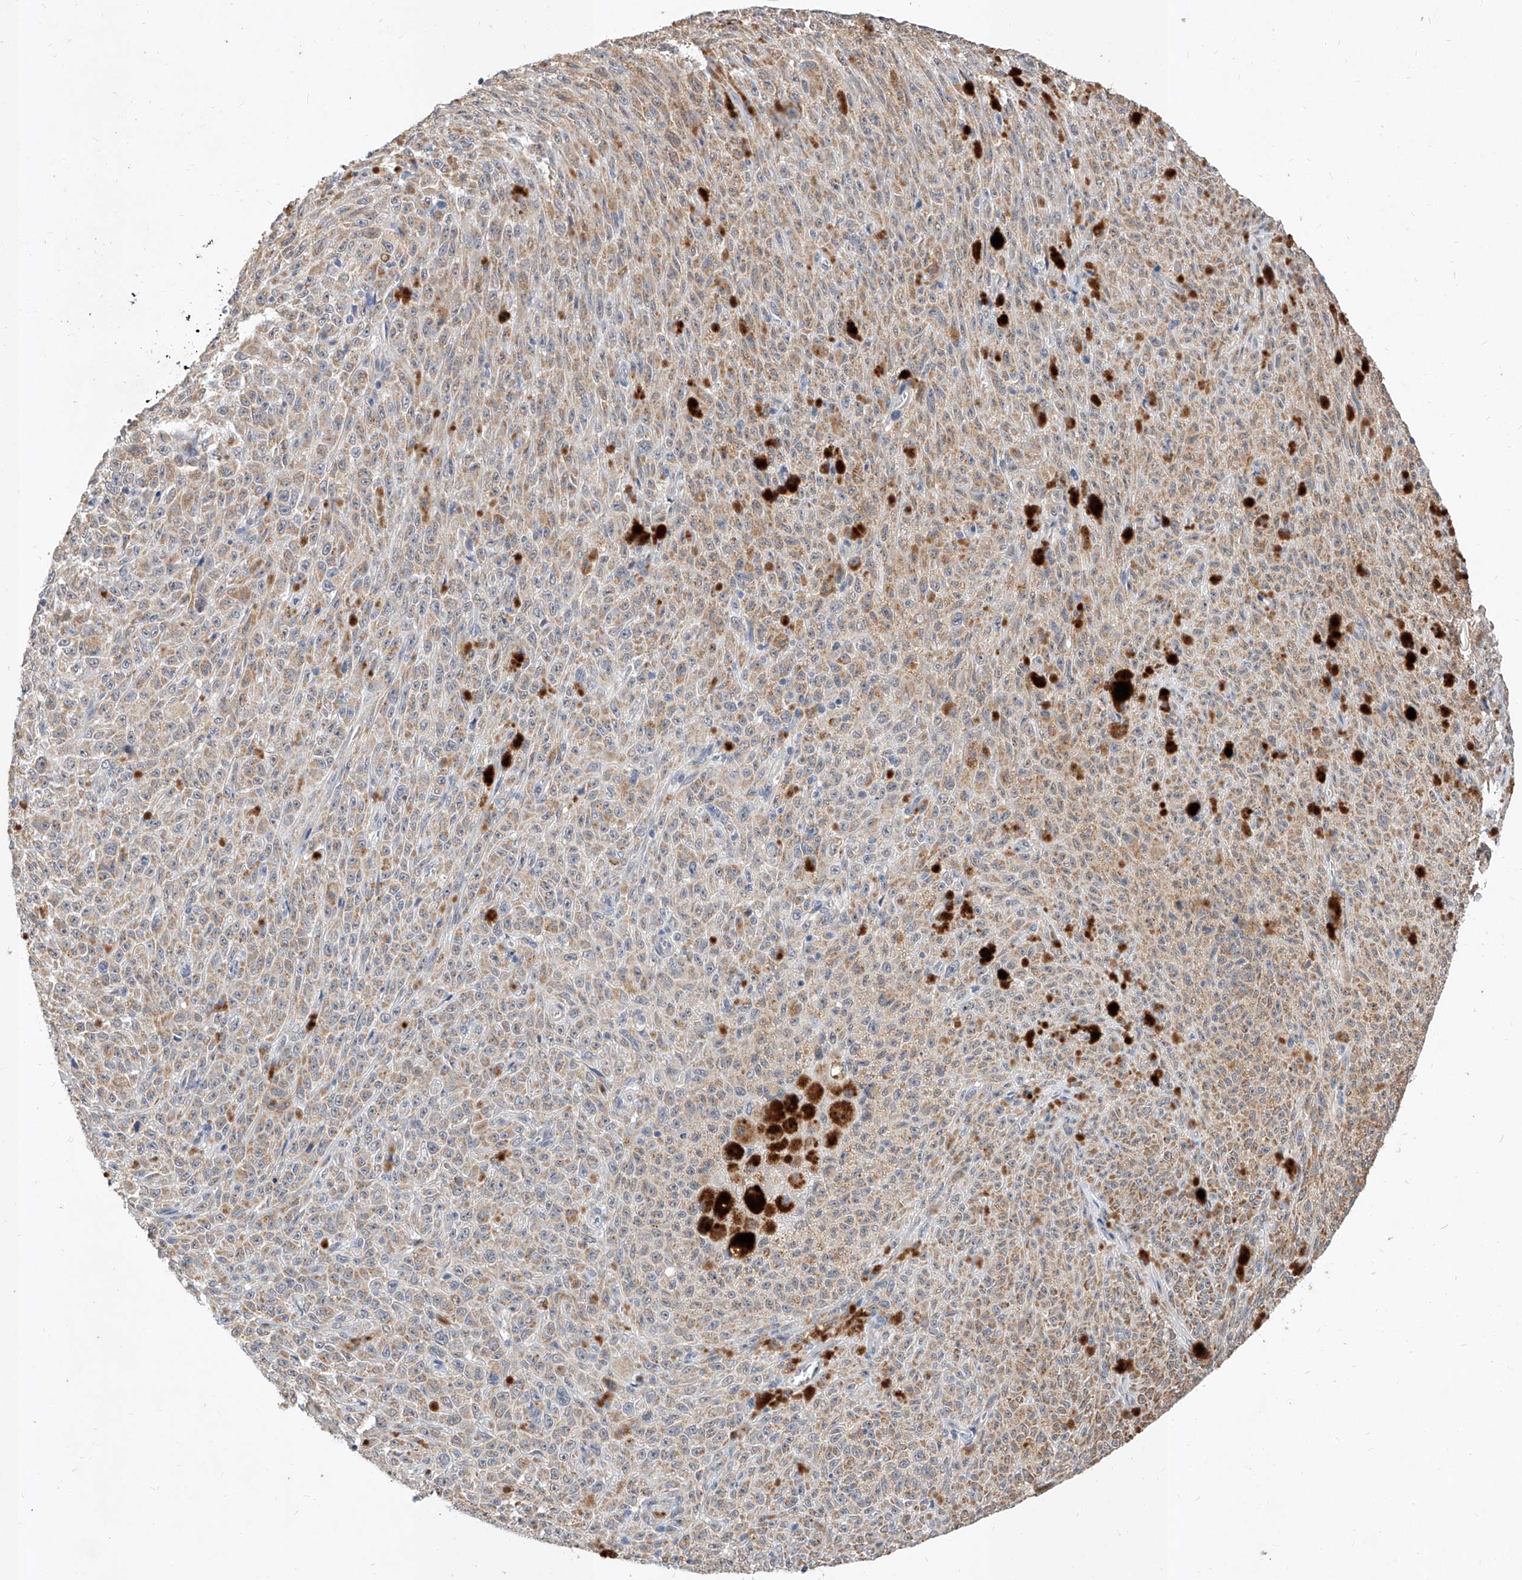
{"staining": {"intensity": "weak", "quantity": ">75%", "location": "cytoplasmic/membranous"}, "tissue": "melanoma", "cell_type": "Tumor cells", "image_type": "cancer", "snomed": [{"axis": "morphology", "description": "Malignant melanoma, NOS"}, {"axis": "topography", "description": "Skin"}], "caption": "High-power microscopy captured an IHC photomicrograph of melanoma, revealing weak cytoplasmic/membranous staining in approximately >75% of tumor cells.", "gene": "MFSD4B", "patient": {"sex": "female", "age": 82}}